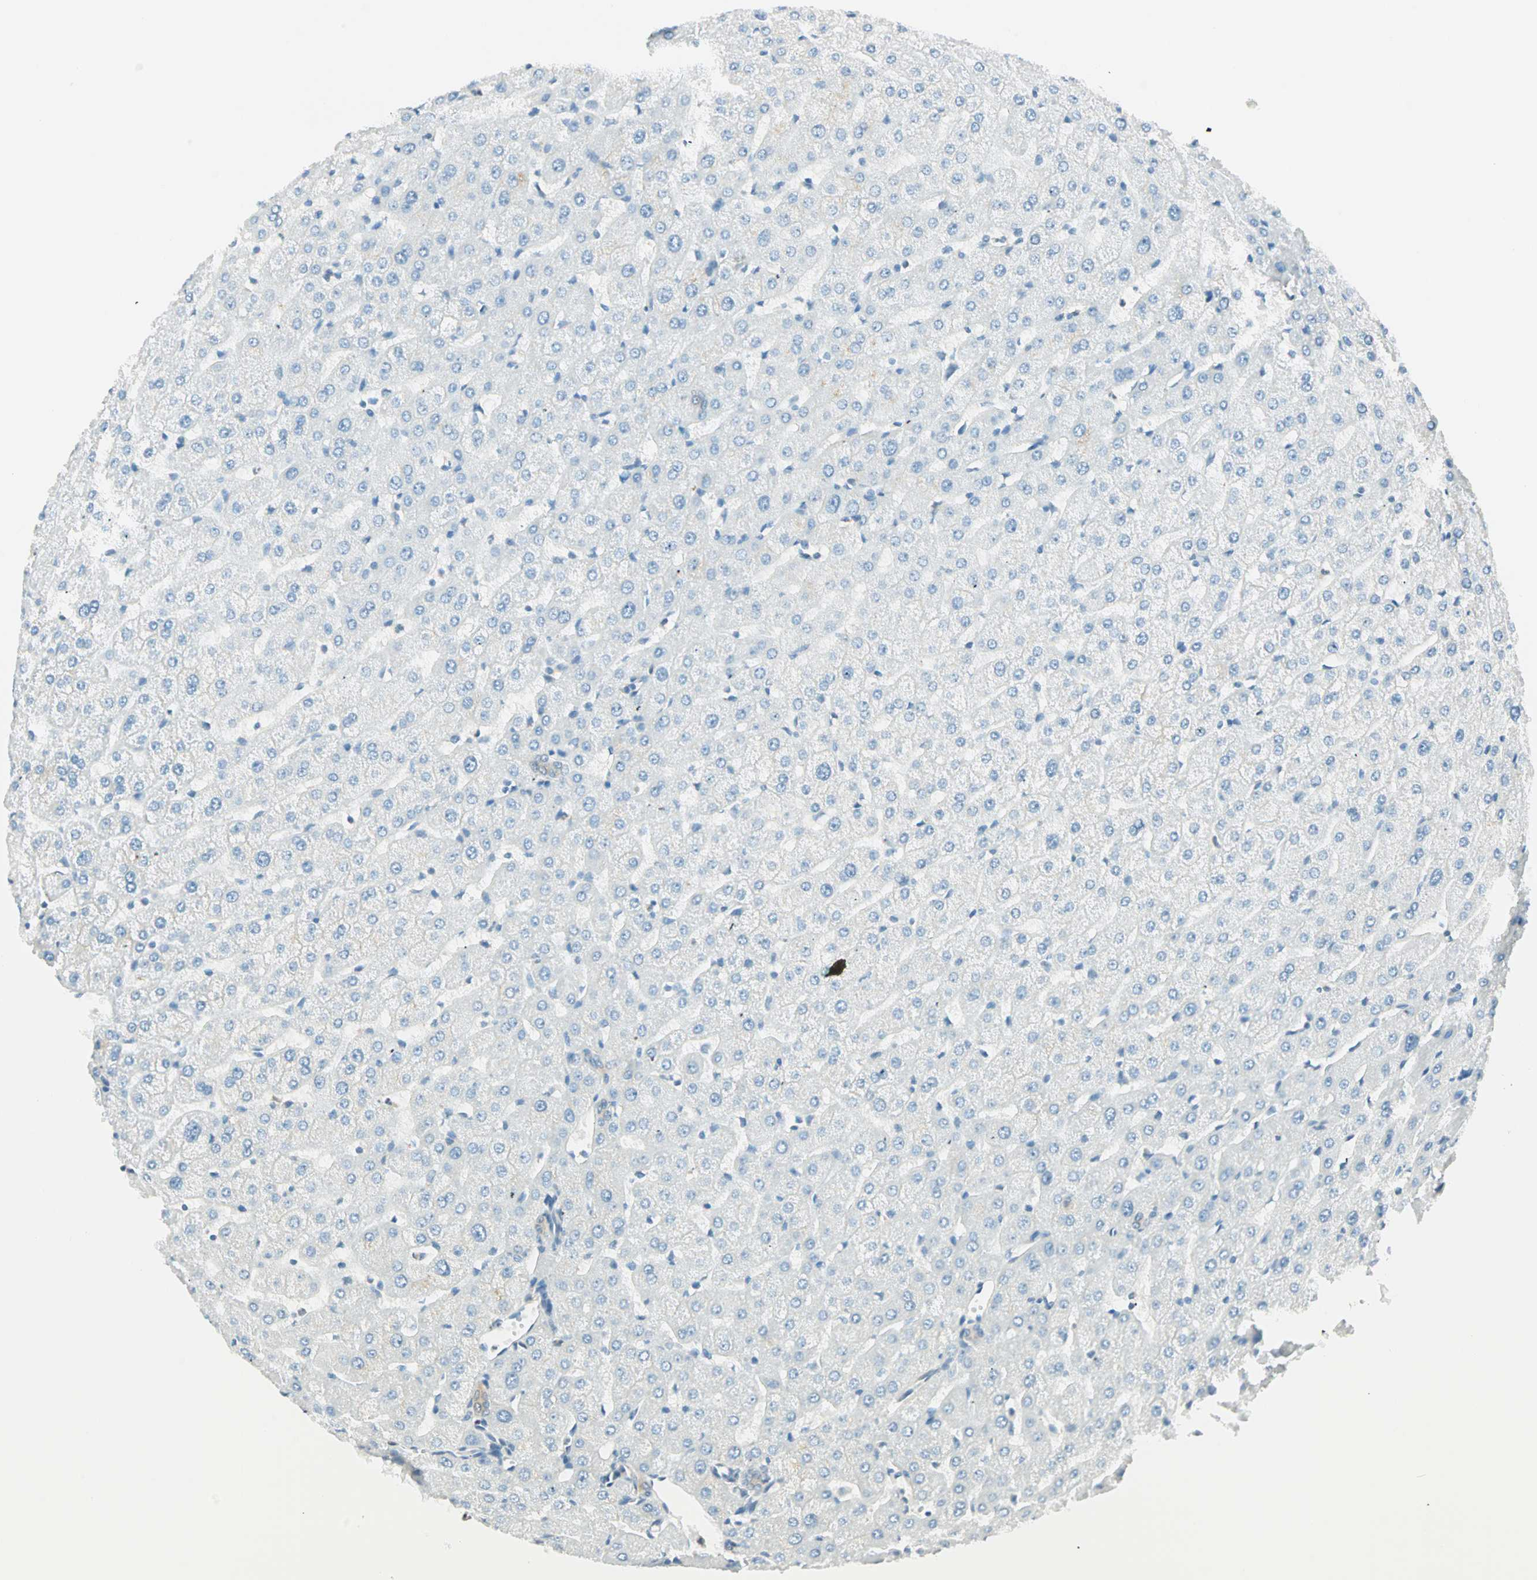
{"staining": {"intensity": "negative", "quantity": "none", "location": "none"}, "tissue": "liver", "cell_type": "Cholangiocytes", "image_type": "normal", "snomed": [{"axis": "morphology", "description": "Normal tissue, NOS"}, {"axis": "morphology", "description": "Fibrosis, NOS"}, {"axis": "topography", "description": "Liver"}], "caption": "High power microscopy image of an immunohistochemistry photomicrograph of unremarkable liver, revealing no significant expression in cholangiocytes.", "gene": "S100A1", "patient": {"sex": "female", "age": 29}}